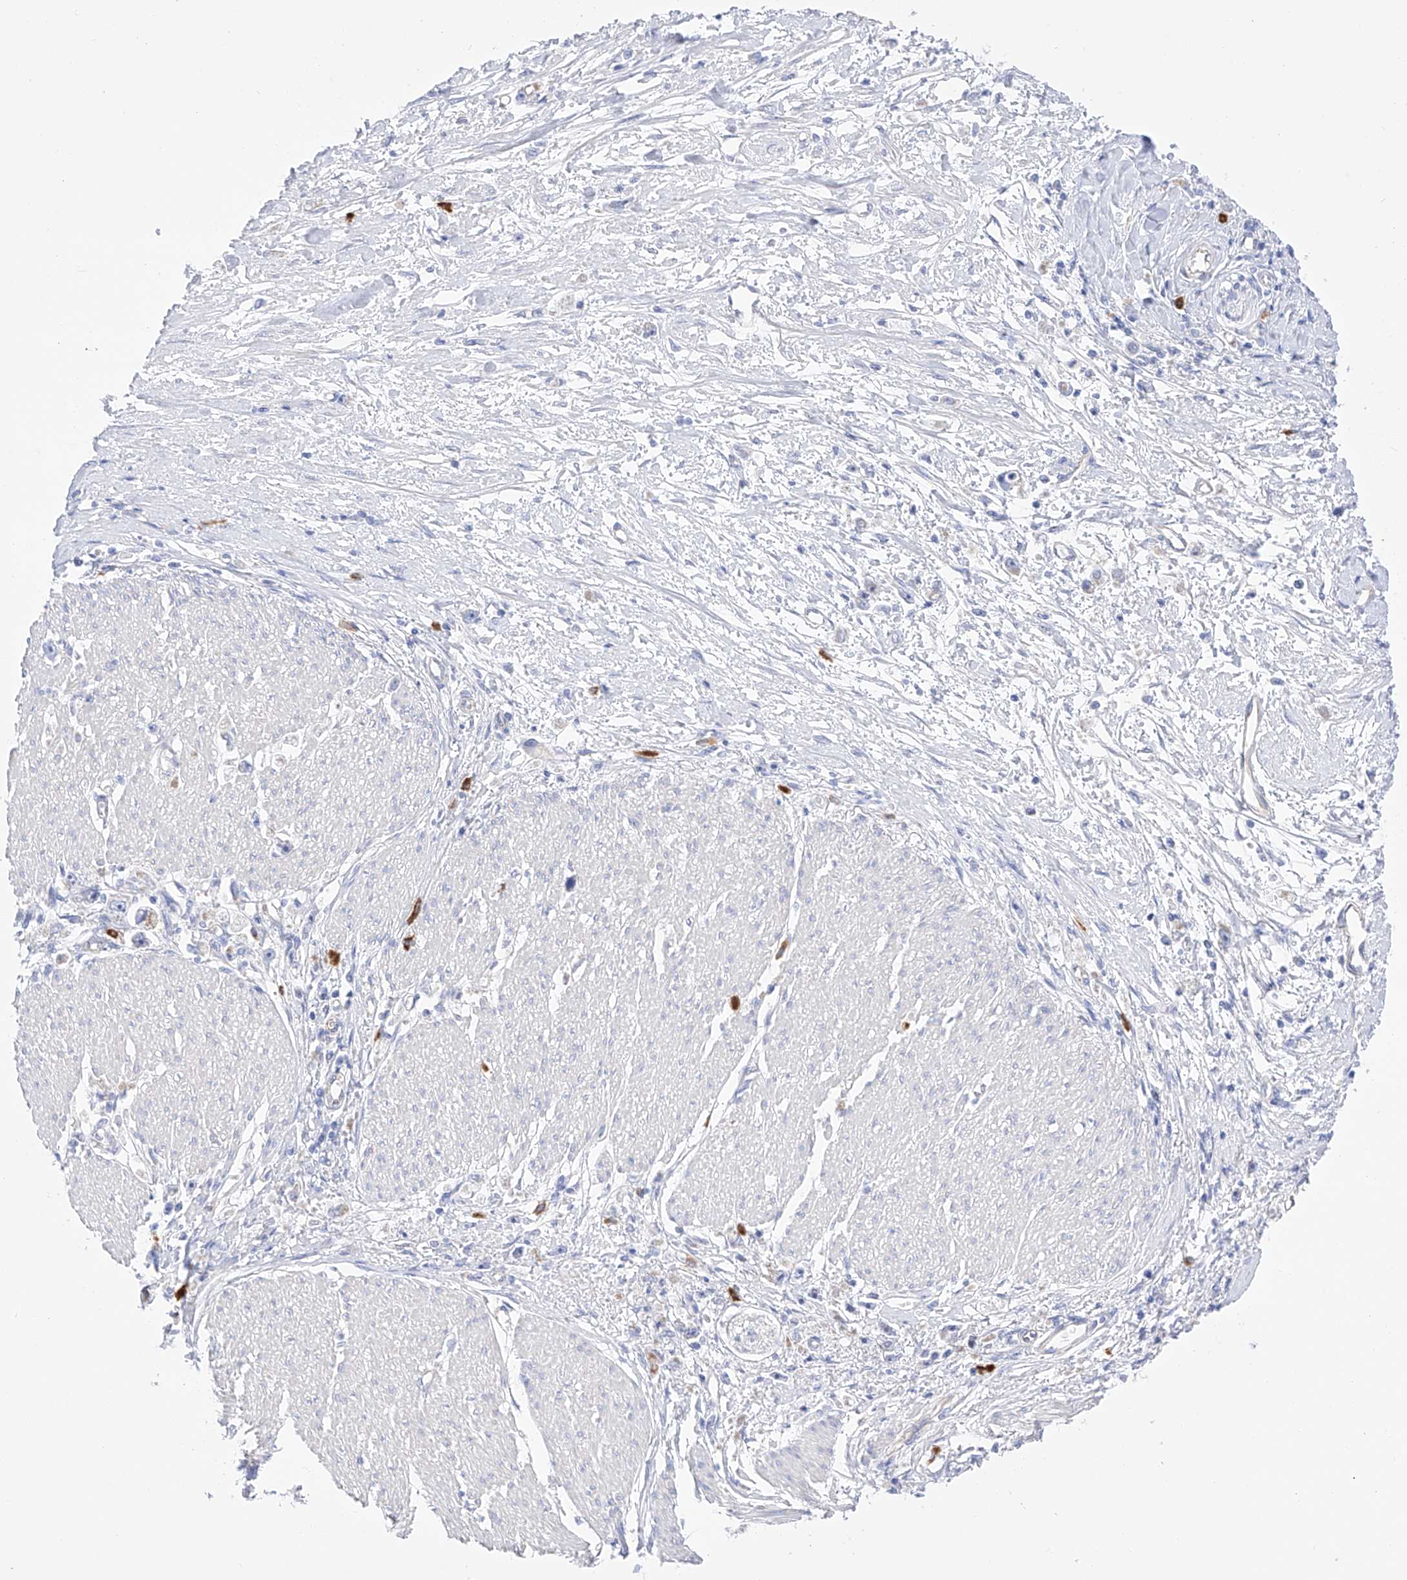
{"staining": {"intensity": "negative", "quantity": "none", "location": "none"}, "tissue": "stomach cancer", "cell_type": "Tumor cells", "image_type": "cancer", "snomed": [{"axis": "morphology", "description": "Adenocarcinoma, NOS"}, {"axis": "topography", "description": "Stomach"}], "caption": "Human stomach cancer stained for a protein using immunohistochemistry (IHC) exhibits no positivity in tumor cells.", "gene": "FLG", "patient": {"sex": "female", "age": 59}}